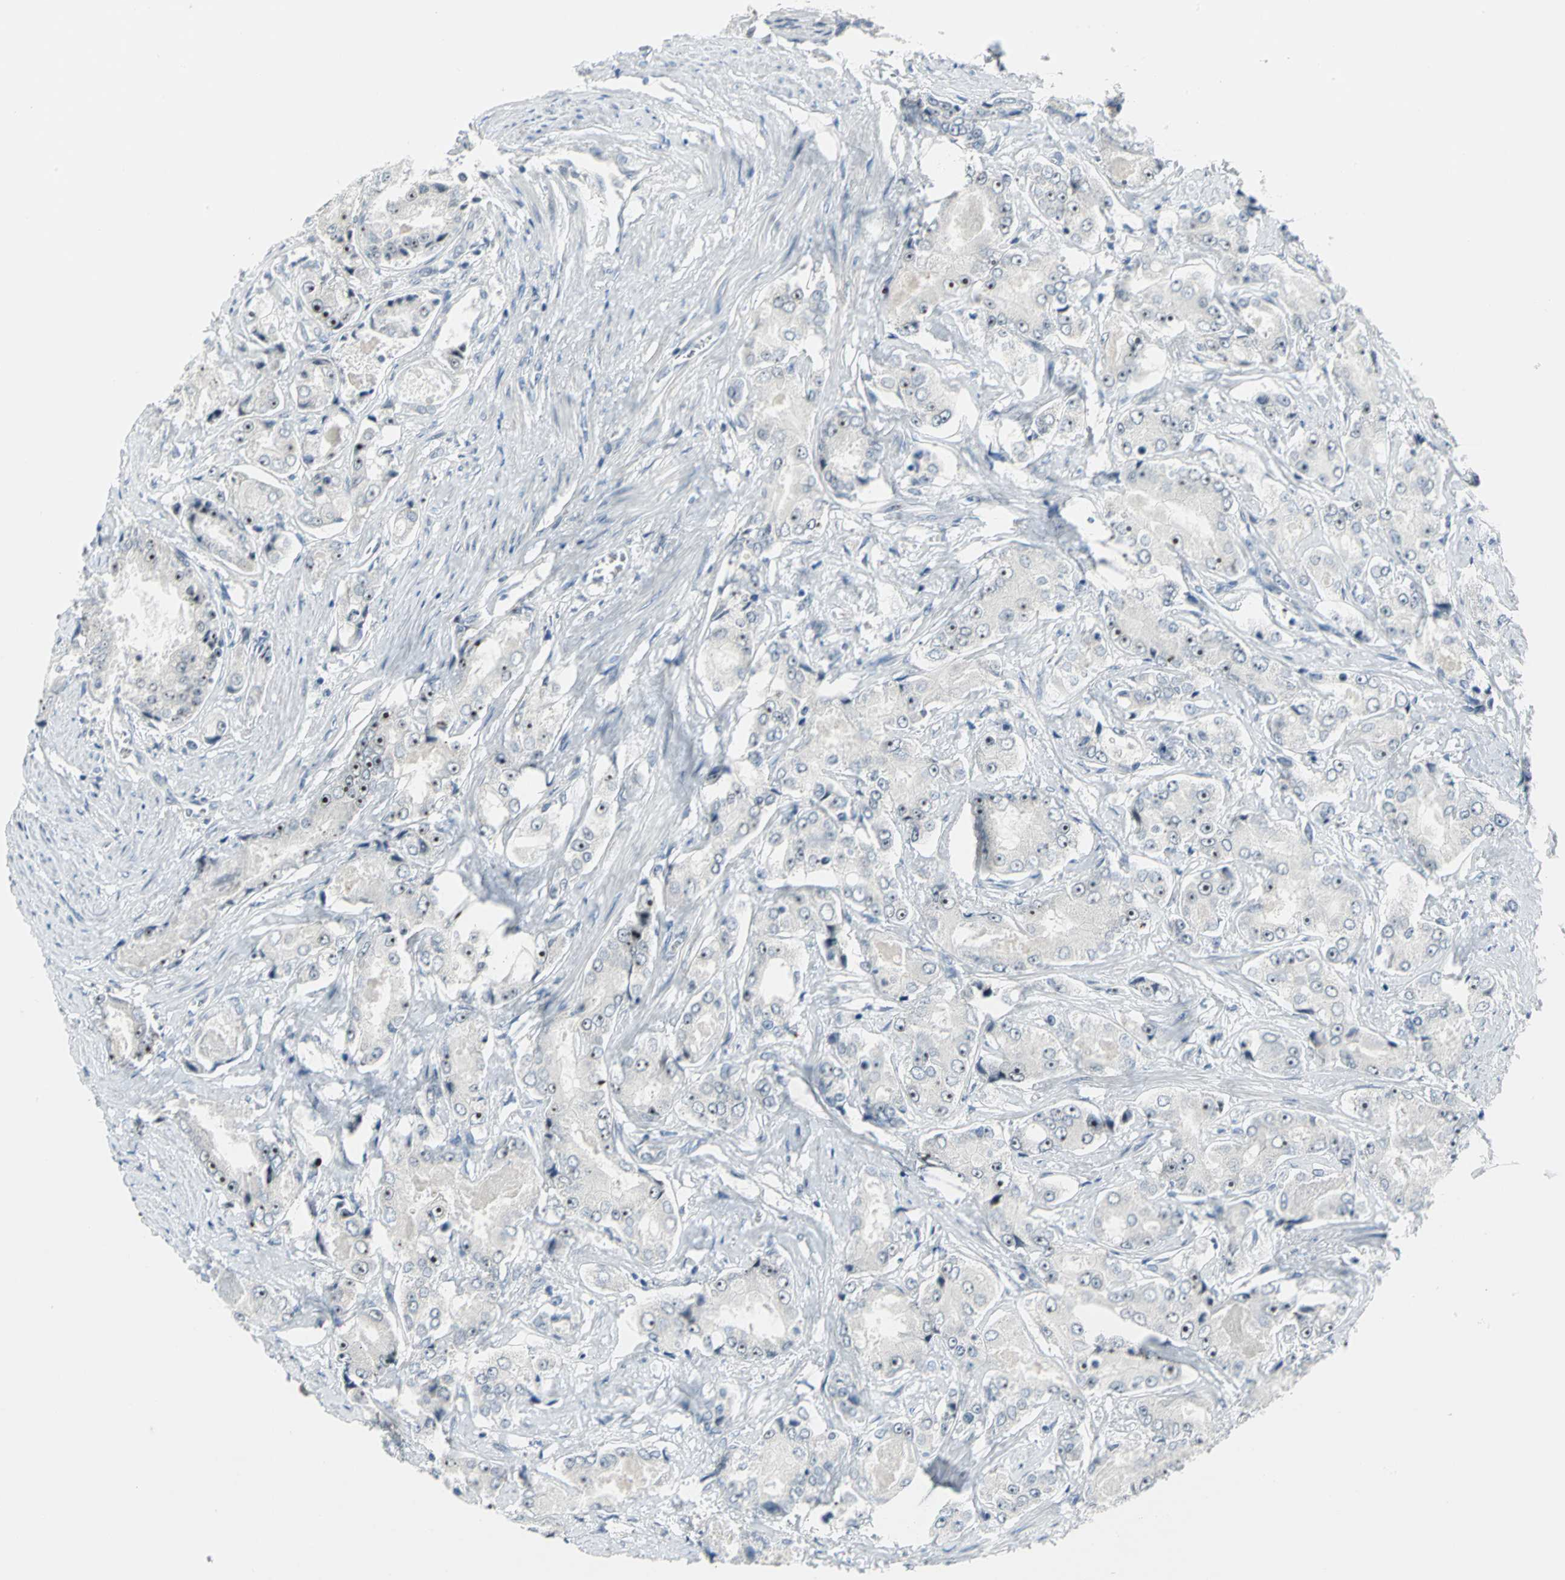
{"staining": {"intensity": "strong", "quantity": ">75%", "location": "nuclear"}, "tissue": "prostate cancer", "cell_type": "Tumor cells", "image_type": "cancer", "snomed": [{"axis": "morphology", "description": "Adenocarcinoma, High grade"}, {"axis": "topography", "description": "Prostate"}], "caption": "IHC micrograph of neoplastic tissue: adenocarcinoma (high-grade) (prostate) stained using immunohistochemistry exhibits high levels of strong protein expression localized specifically in the nuclear of tumor cells, appearing as a nuclear brown color.", "gene": "MYBBP1A", "patient": {"sex": "male", "age": 73}}